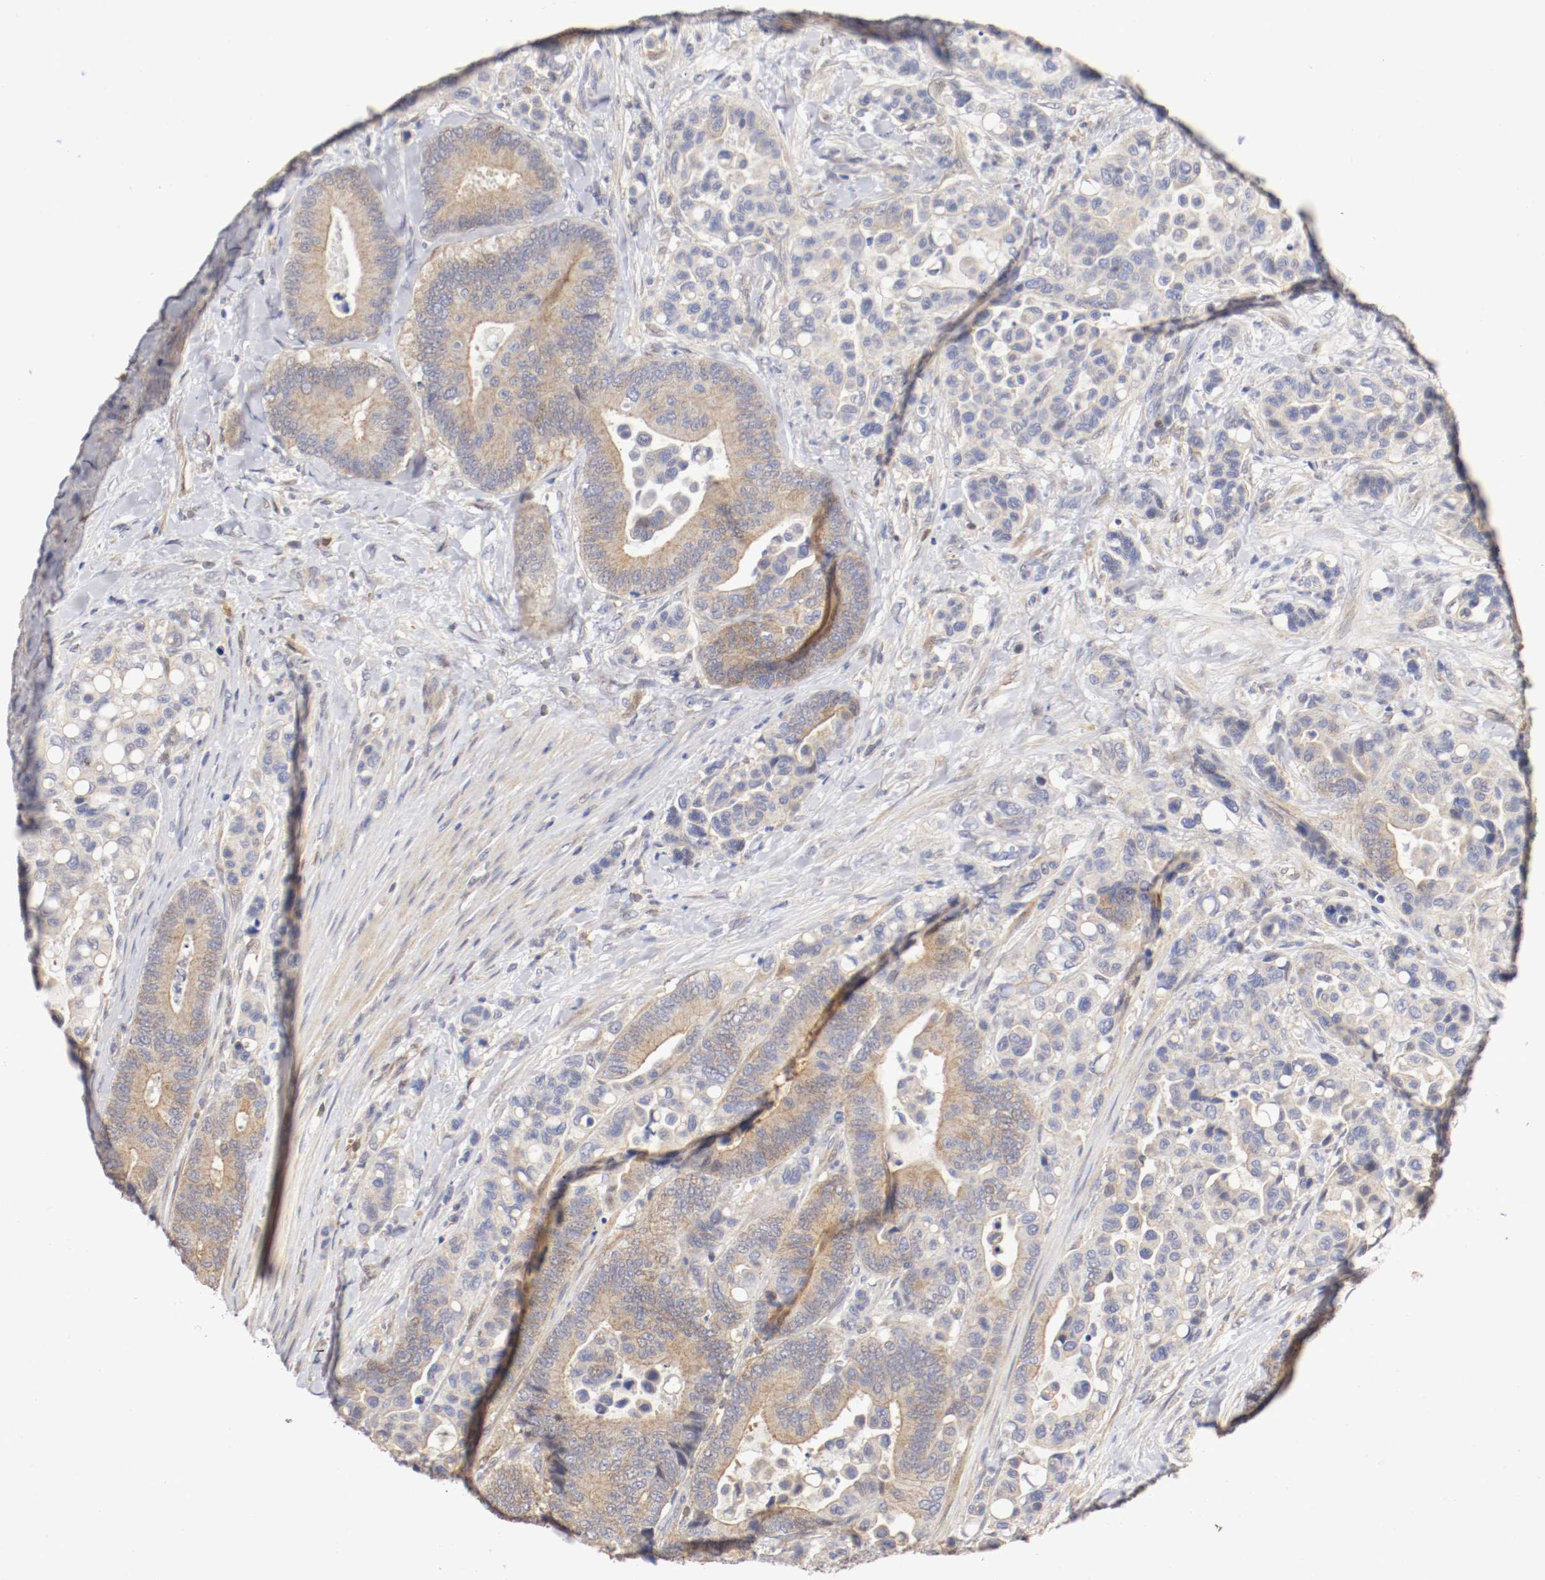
{"staining": {"intensity": "weak", "quantity": ">75%", "location": "cytoplasmic/membranous"}, "tissue": "colorectal cancer", "cell_type": "Tumor cells", "image_type": "cancer", "snomed": [{"axis": "morphology", "description": "Normal tissue, NOS"}, {"axis": "morphology", "description": "Adenocarcinoma, NOS"}, {"axis": "topography", "description": "Colon"}], "caption": "A photomicrograph of colorectal cancer (adenocarcinoma) stained for a protein demonstrates weak cytoplasmic/membranous brown staining in tumor cells.", "gene": "CDK6", "patient": {"sex": "male", "age": 82}}